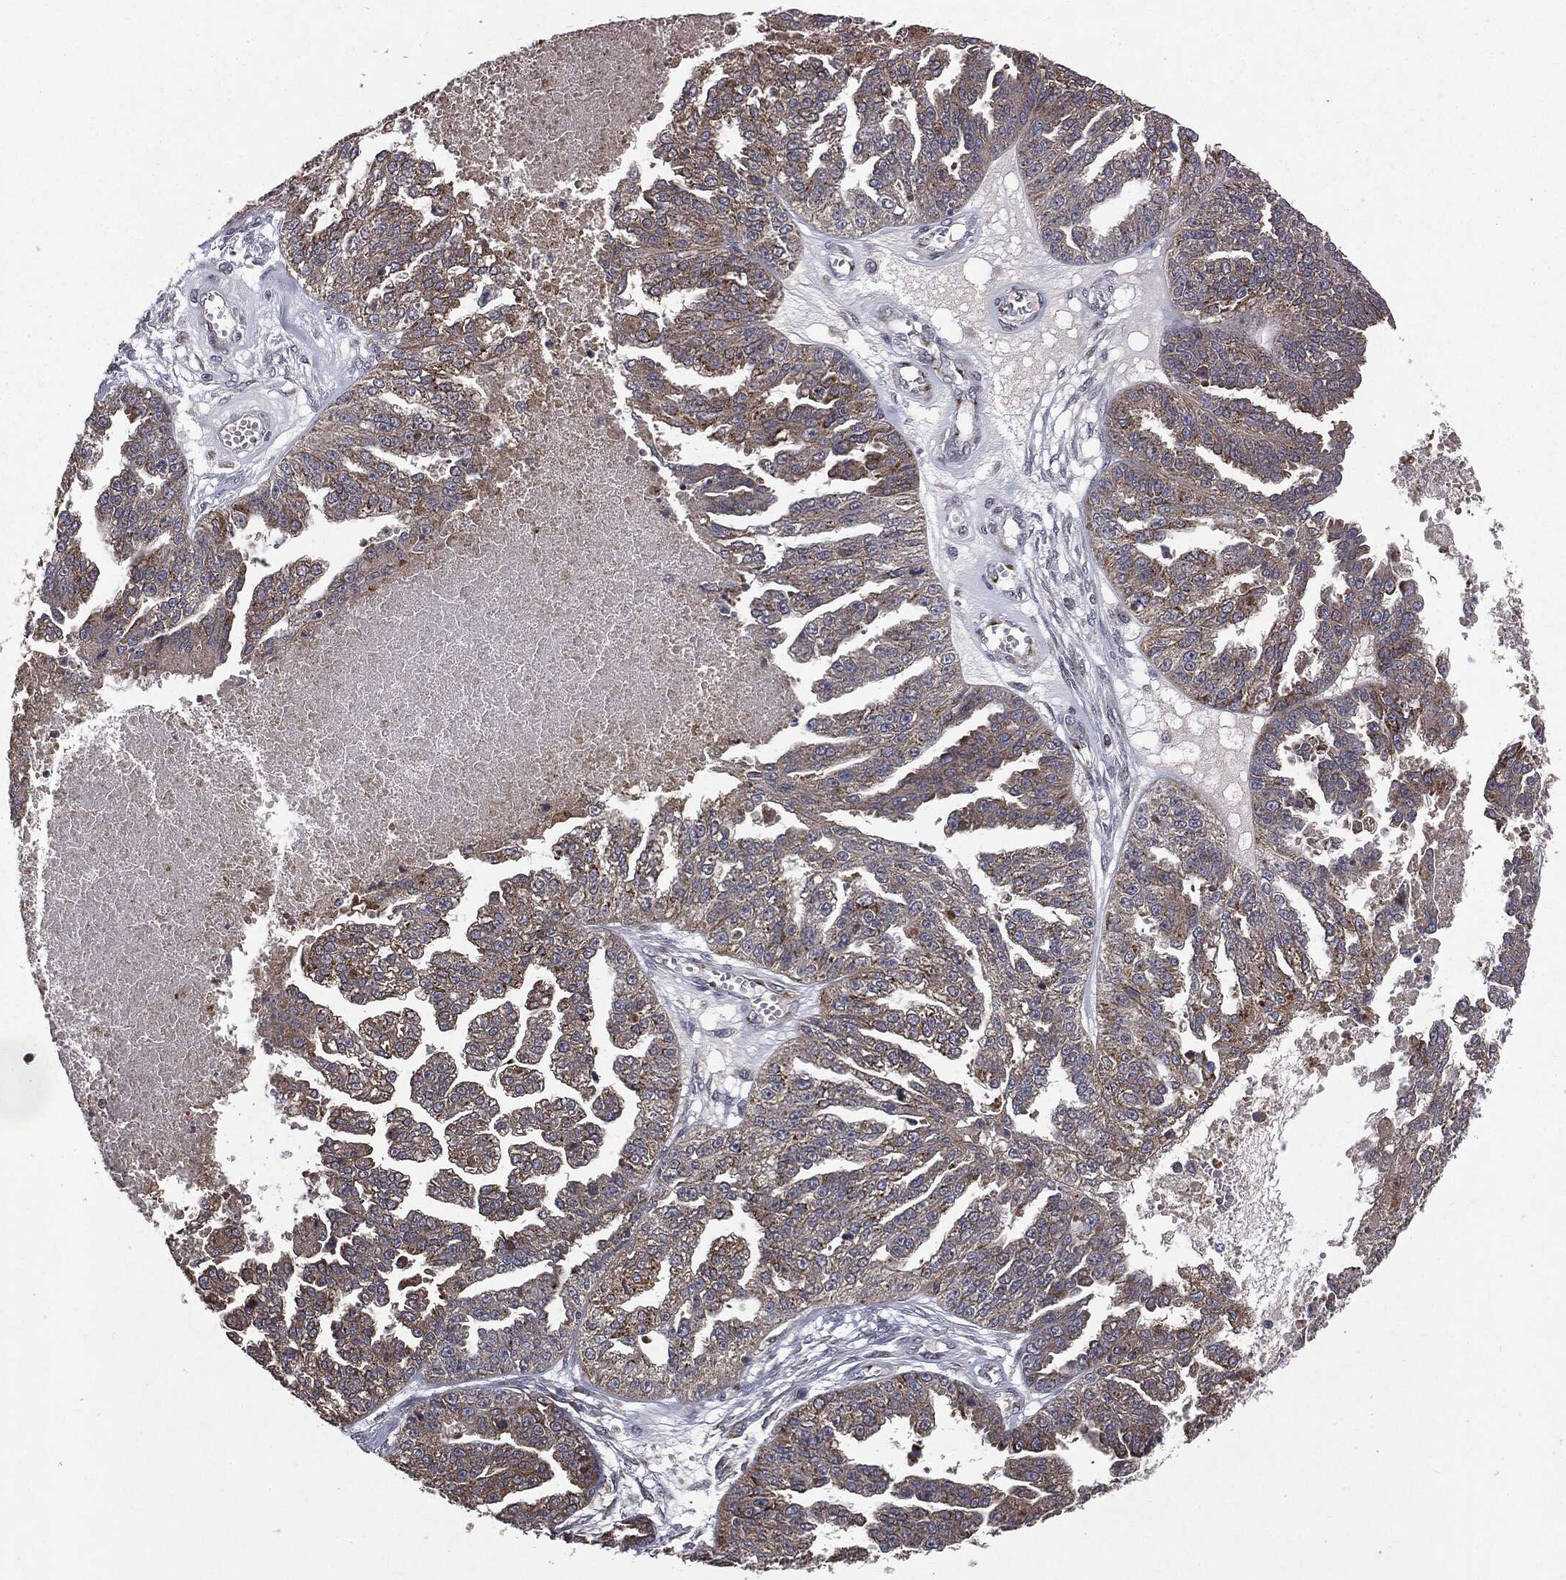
{"staining": {"intensity": "moderate", "quantity": "<25%", "location": "cytoplasmic/membranous"}, "tissue": "ovarian cancer", "cell_type": "Tumor cells", "image_type": "cancer", "snomed": [{"axis": "morphology", "description": "Cystadenocarcinoma, serous, NOS"}, {"axis": "topography", "description": "Ovary"}], "caption": "IHC micrograph of human ovarian cancer (serous cystadenocarcinoma) stained for a protein (brown), which demonstrates low levels of moderate cytoplasmic/membranous staining in about <25% of tumor cells.", "gene": "PLPPR2", "patient": {"sex": "female", "age": 58}}